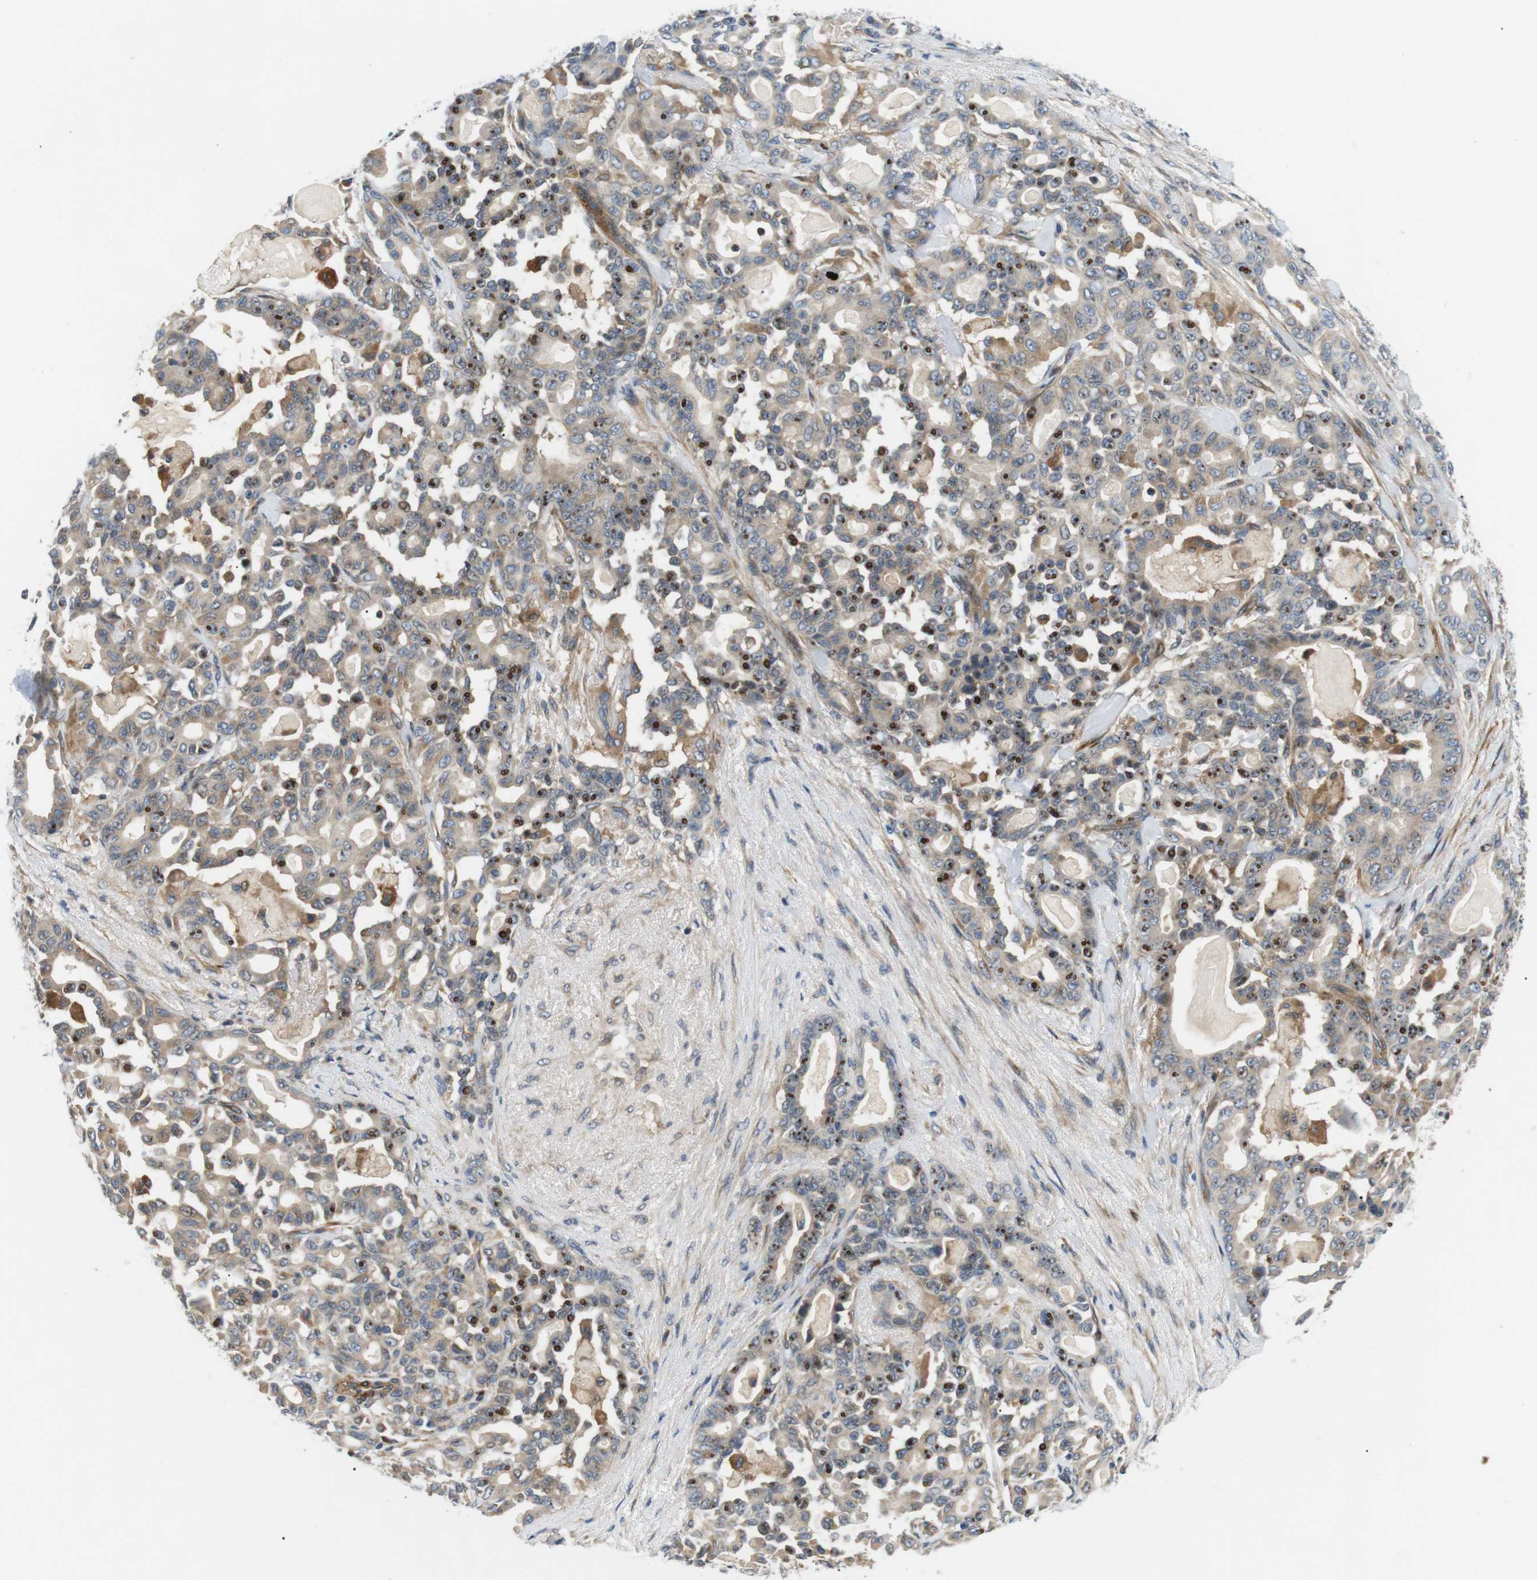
{"staining": {"intensity": "moderate", "quantity": ">75%", "location": "cytoplasmic/membranous"}, "tissue": "pancreatic cancer", "cell_type": "Tumor cells", "image_type": "cancer", "snomed": [{"axis": "morphology", "description": "Adenocarcinoma, NOS"}, {"axis": "topography", "description": "Pancreas"}], "caption": "Tumor cells exhibit medium levels of moderate cytoplasmic/membranous expression in about >75% of cells in human pancreatic adenocarcinoma.", "gene": "DIPK1A", "patient": {"sex": "male", "age": 63}}